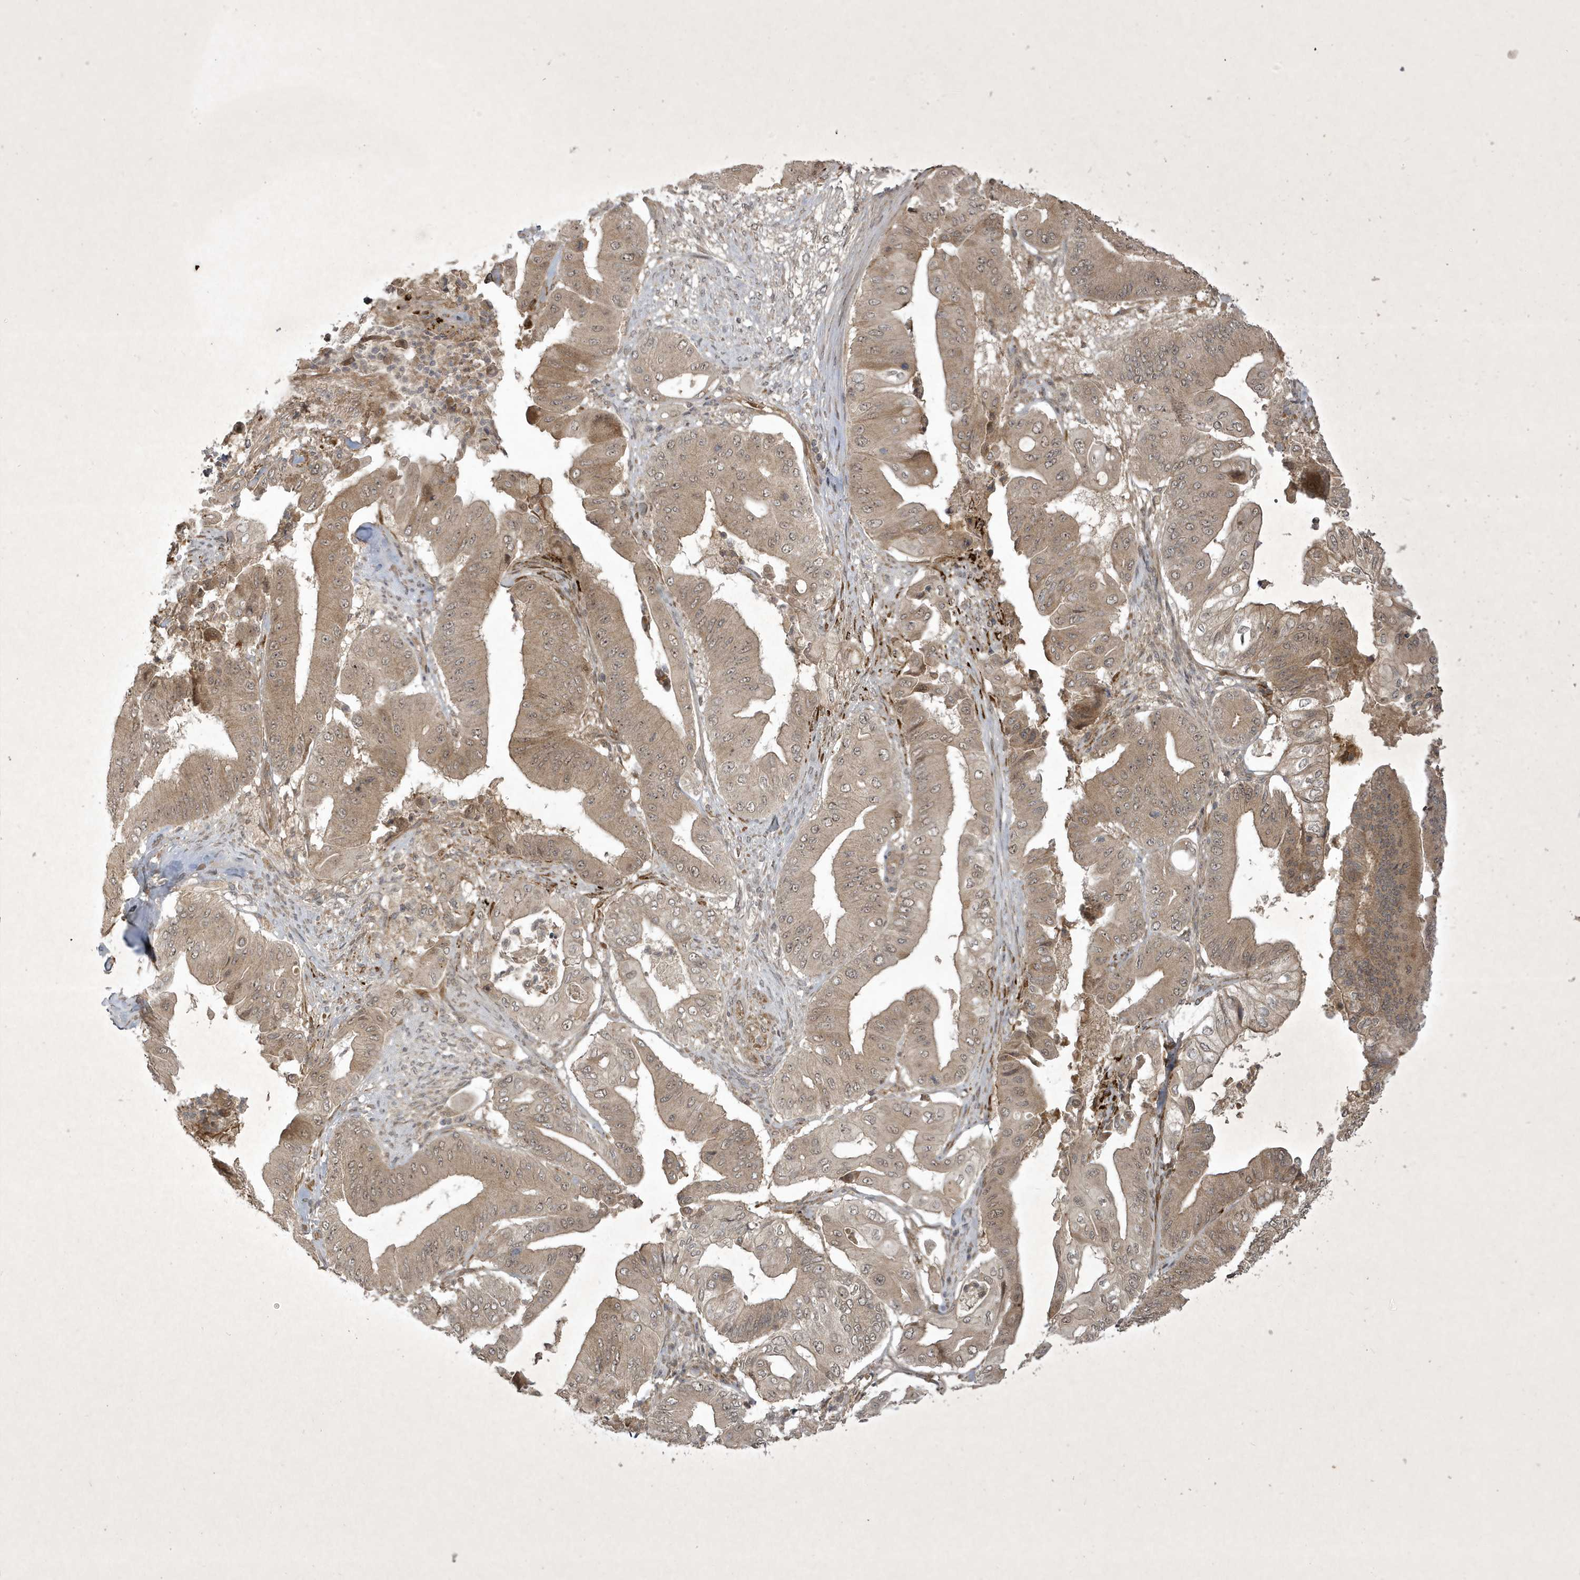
{"staining": {"intensity": "weak", "quantity": ">75%", "location": "cytoplasmic/membranous,nuclear"}, "tissue": "pancreatic cancer", "cell_type": "Tumor cells", "image_type": "cancer", "snomed": [{"axis": "morphology", "description": "Adenocarcinoma, NOS"}, {"axis": "topography", "description": "Pancreas"}], "caption": "This is an image of immunohistochemistry (IHC) staining of pancreatic cancer (adenocarcinoma), which shows weak staining in the cytoplasmic/membranous and nuclear of tumor cells.", "gene": "FAM83C", "patient": {"sex": "female", "age": 77}}